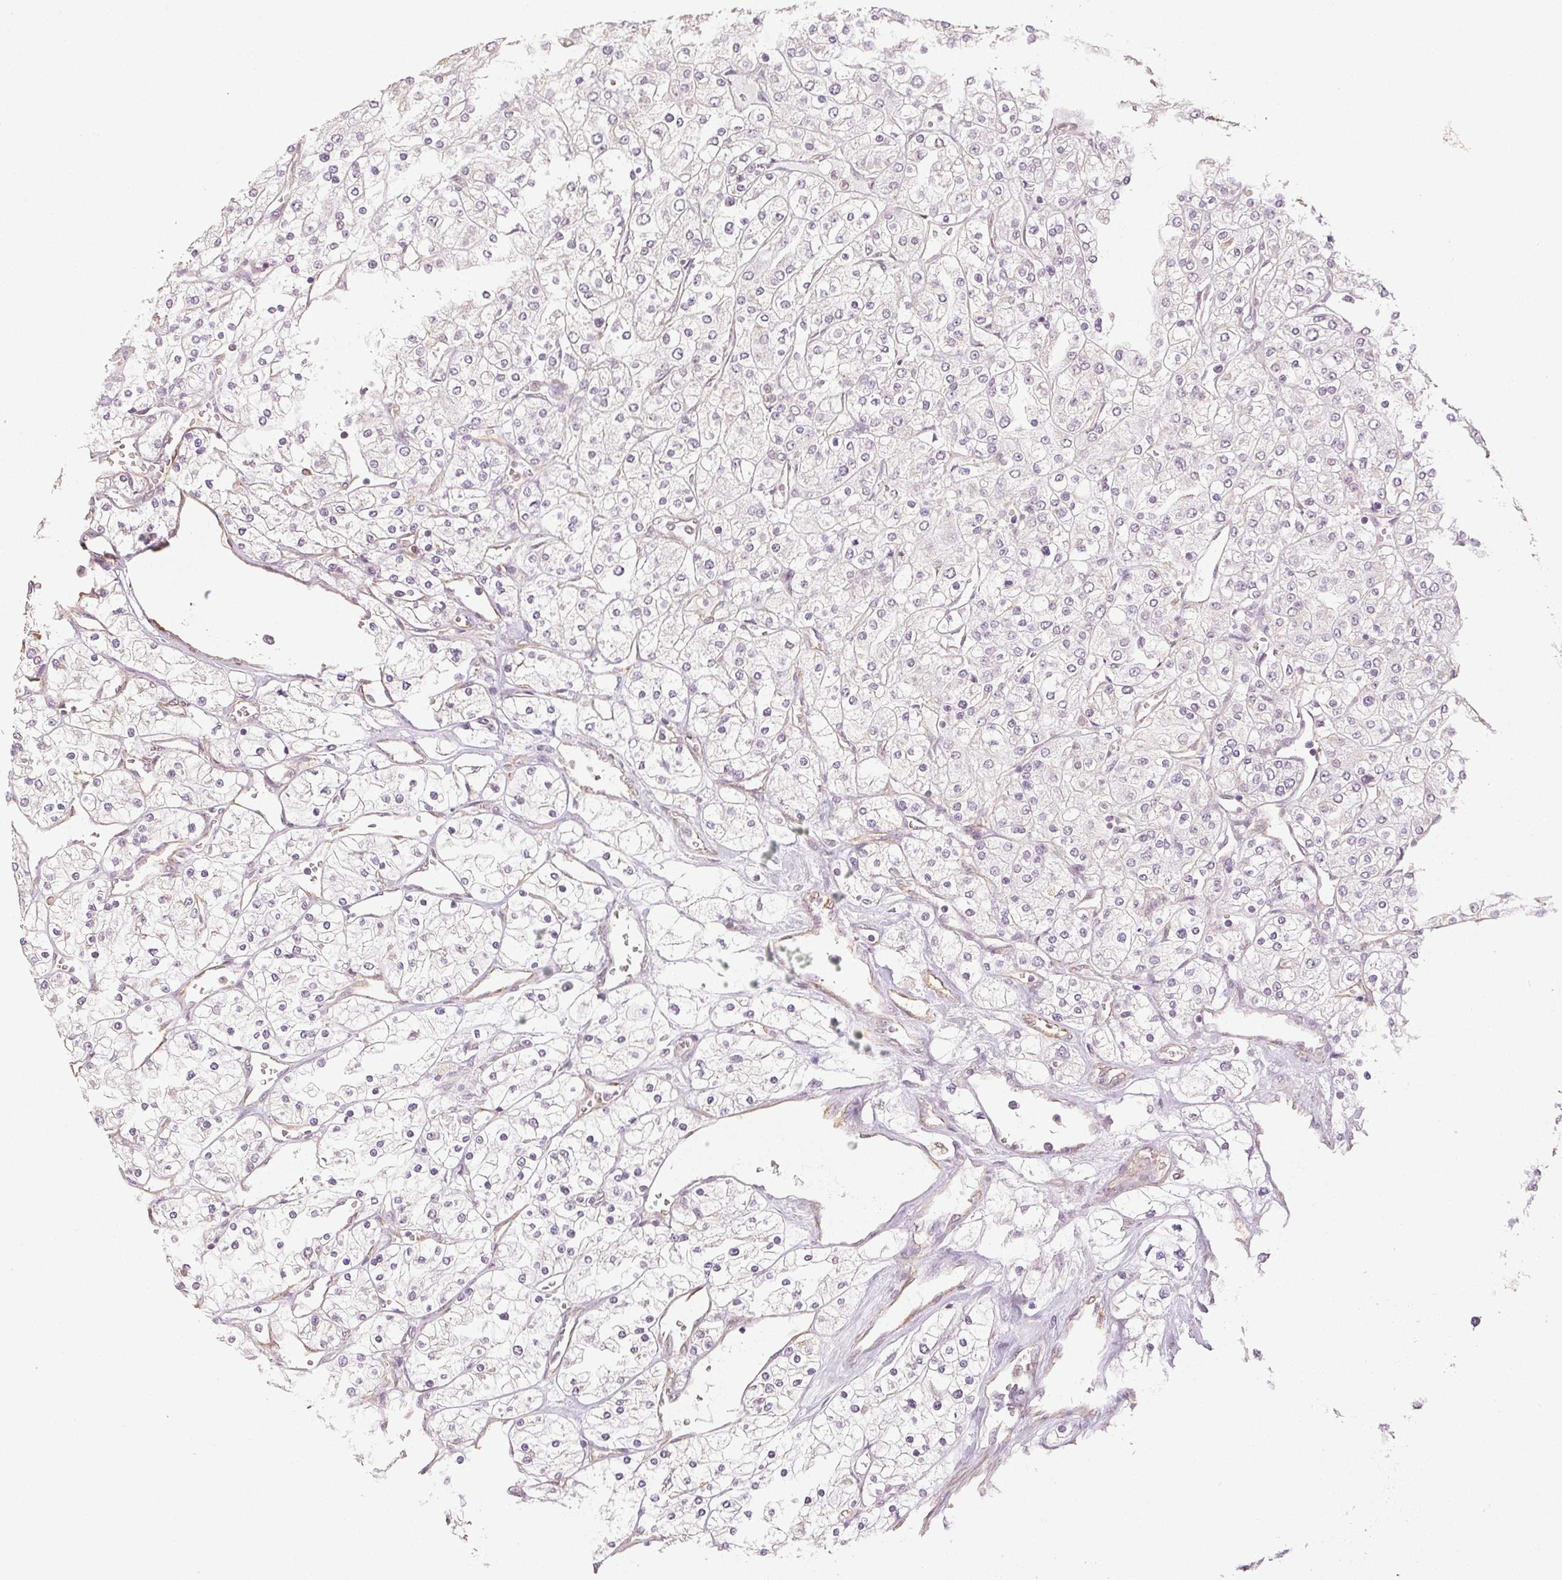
{"staining": {"intensity": "negative", "quantity": "none", "location": "none"}, "tissue": "renal cancer", "cell_type": "Tumor cells", "image_type": "cancer", "snomed": [{"axis": "morphology", "description": "Adenocarcinoma, NOS"}, {"axis": "topography", "description": "Kidney"}], "caption": "An IHC image of renal cancer is shown. There is no staining in tumor cells of renal cancer.", "gene": "COL7A1", "patient": {"sex": "male", "age": 80}}